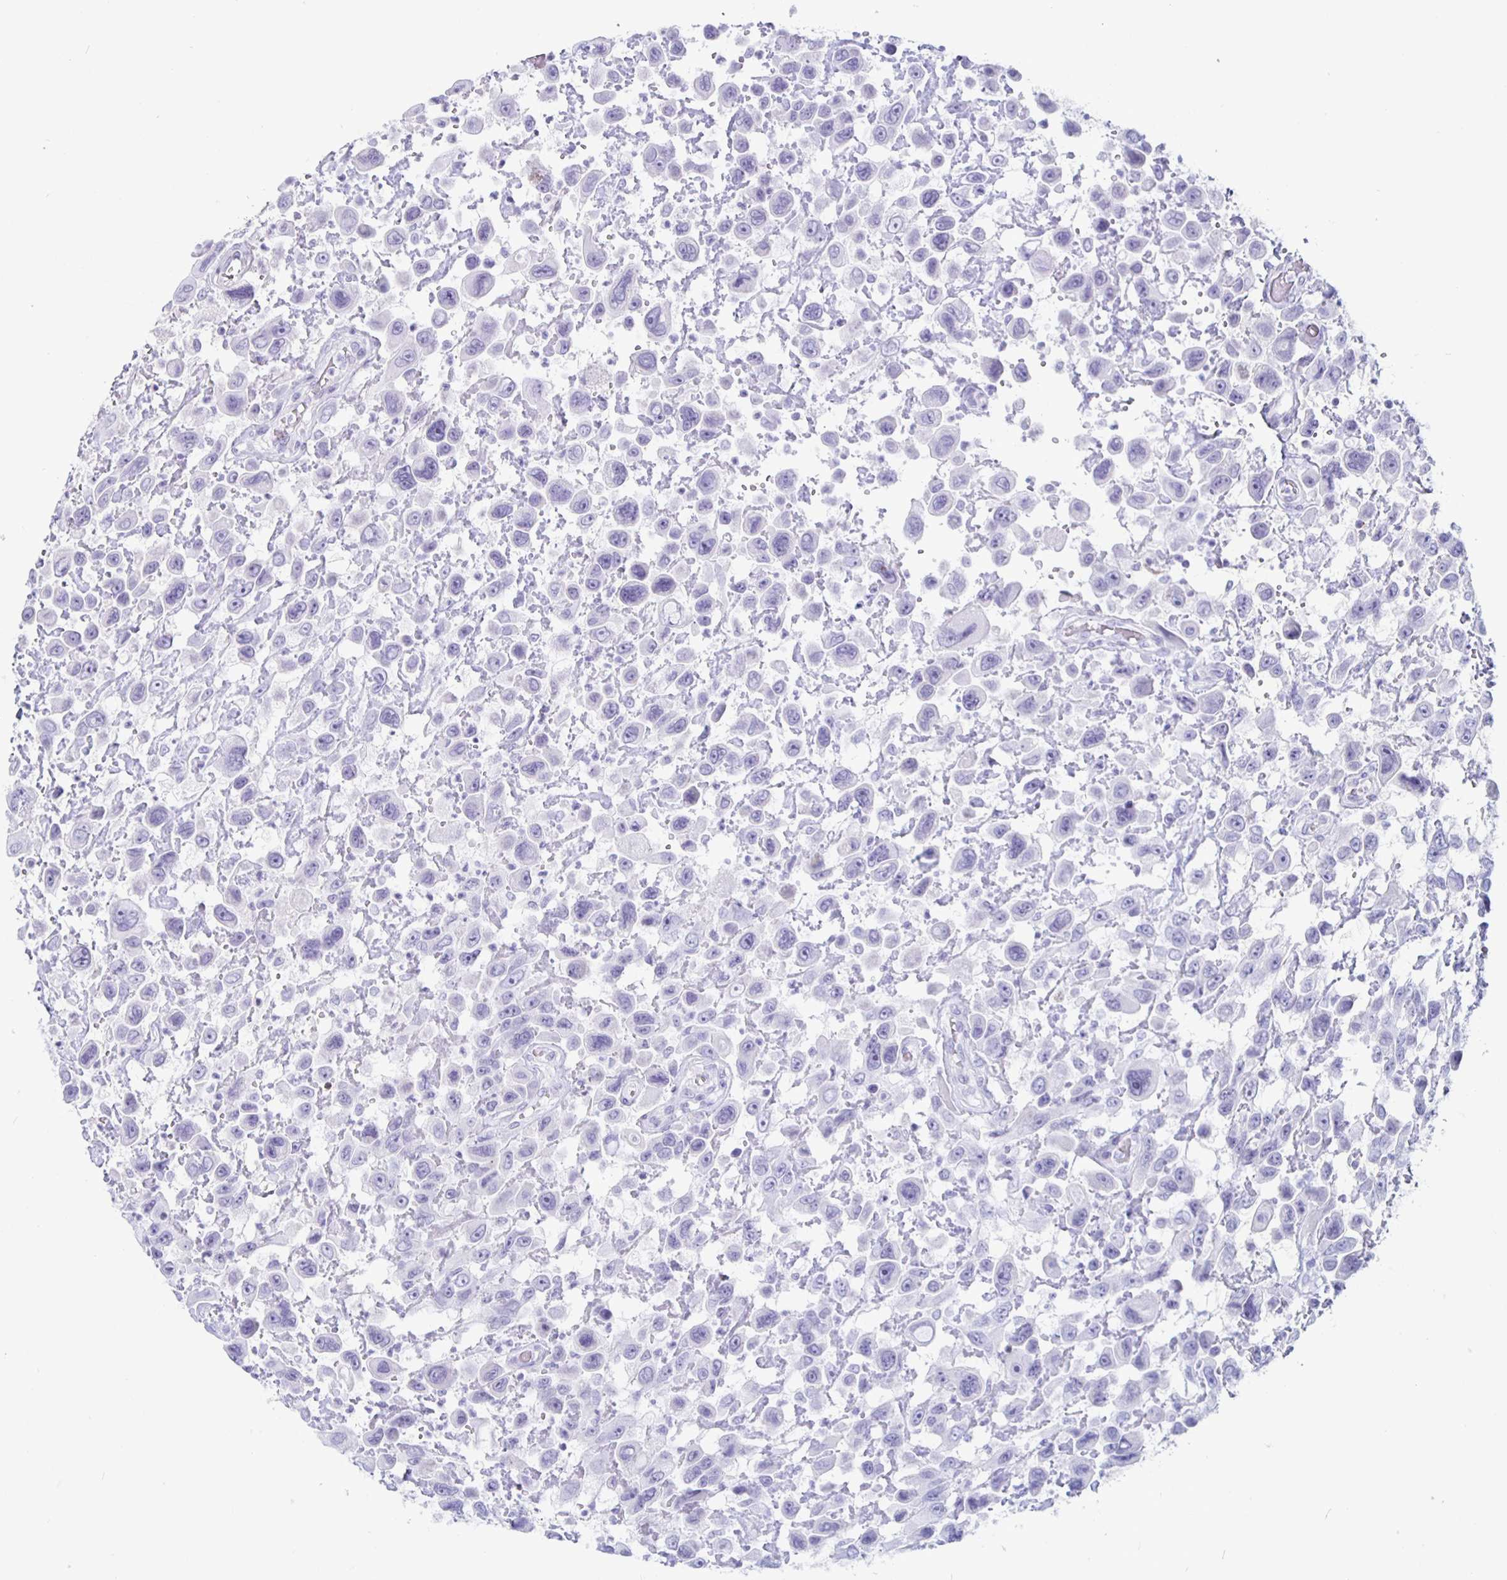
{"staining": {"intensity": "negative", "quantity": "none", "location": "none"}, "tissue": "urothelial cancer", "cell_type": "Tumor cells", "image_type": "cancer", "snomed": [{"axis": "morphology", "description": "Urothelial carcinoma, High grade"}, {"axis": "topography", "description": "Urinary bladder"}], "caption": "Micrograph shows no protein staining in tumor cells of high-grade urothelial carcinoma tissue.", "gene": "GZMK", "patient": {"sex": "male", "age": 53}}